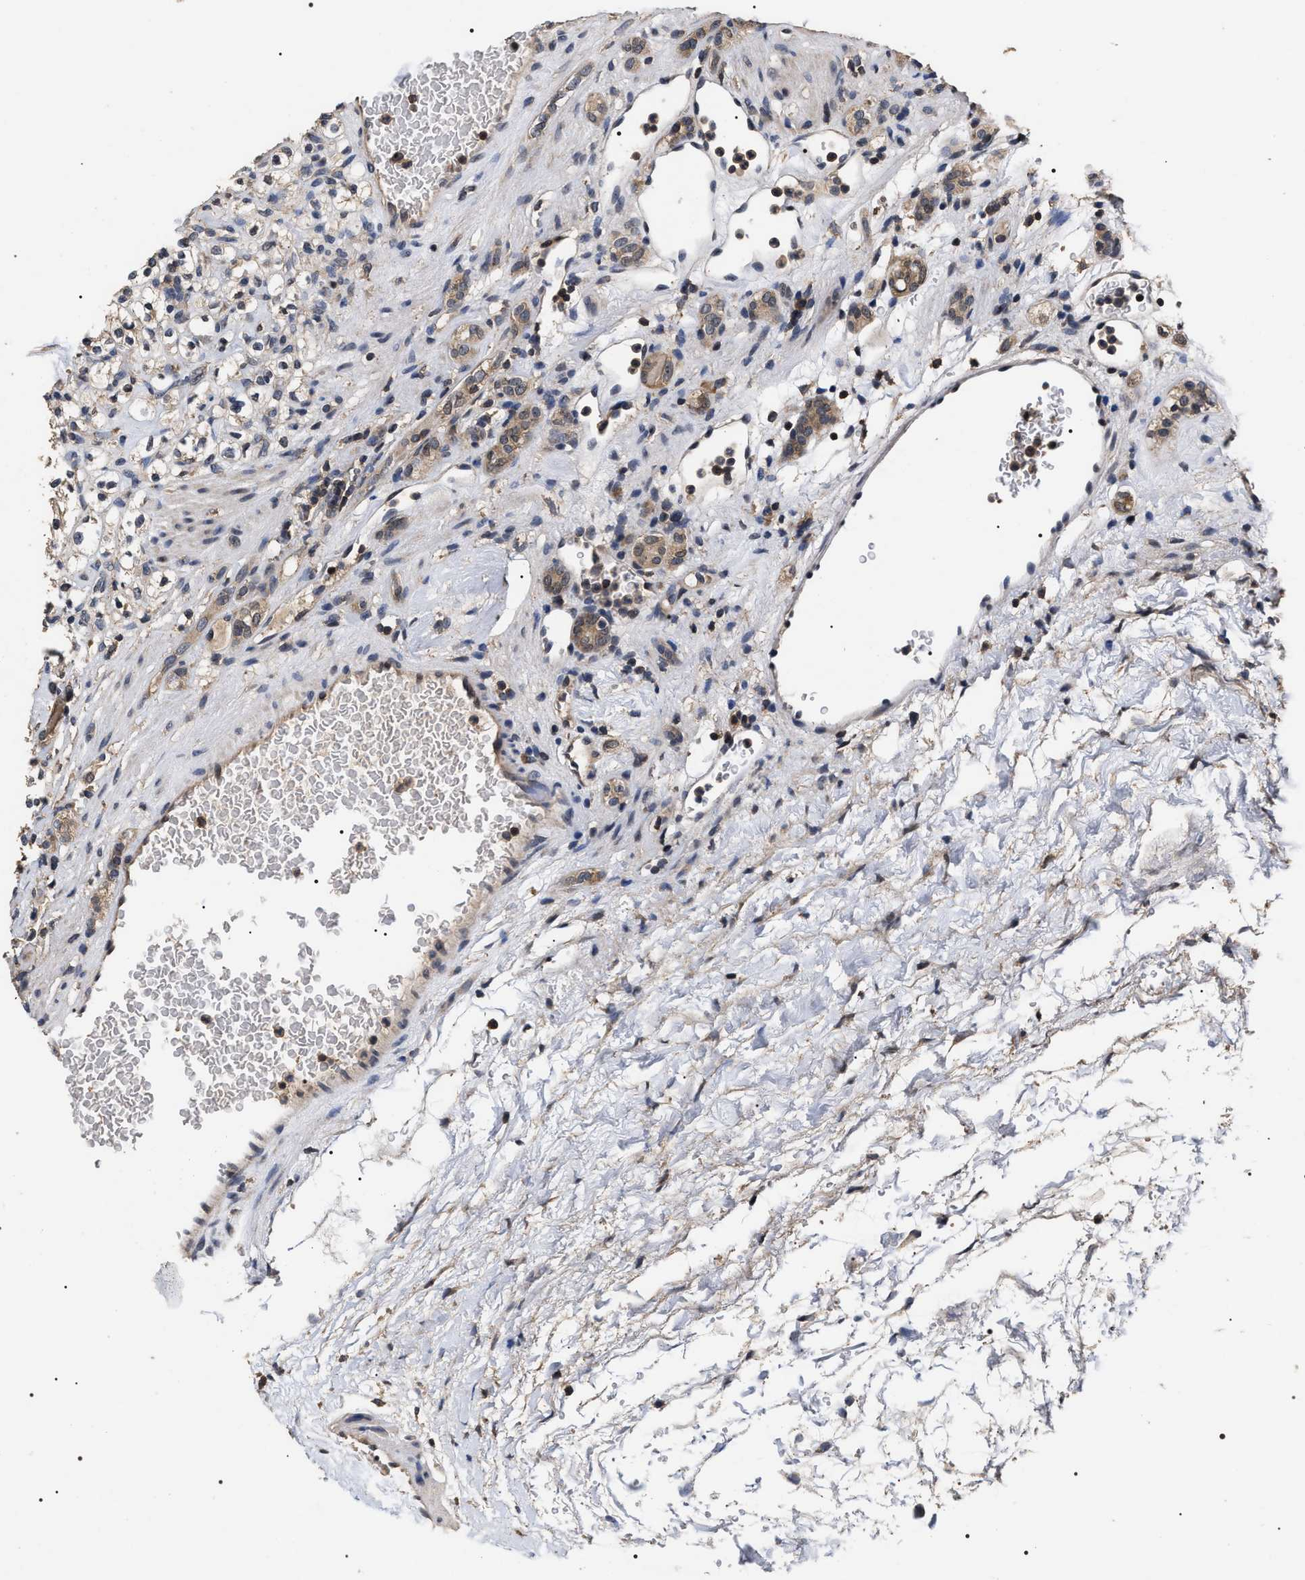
{"staining": {"intensity": "negative", "quantity": "none", "location": "none"}, "tissue": "renal cancer", "cell_type": "Tumor cells", "image_type": "cancer", "snomed": [{"axis": "morphology", "description": "Normal tissue, NOS"}, {"axis": "morphology", "description": "Adenocarcinoma, NOS"}, {"axis": "topography", "description": "Kidney"}], "caption": "Immunohistochemistry (IHC) micrograph of neoplastic tissue: renal cancer stained with DAB displays no significant protein staining in tumor cells.", "gene": "UPF3A", "patient": {"sex": "female", "age": 72}}